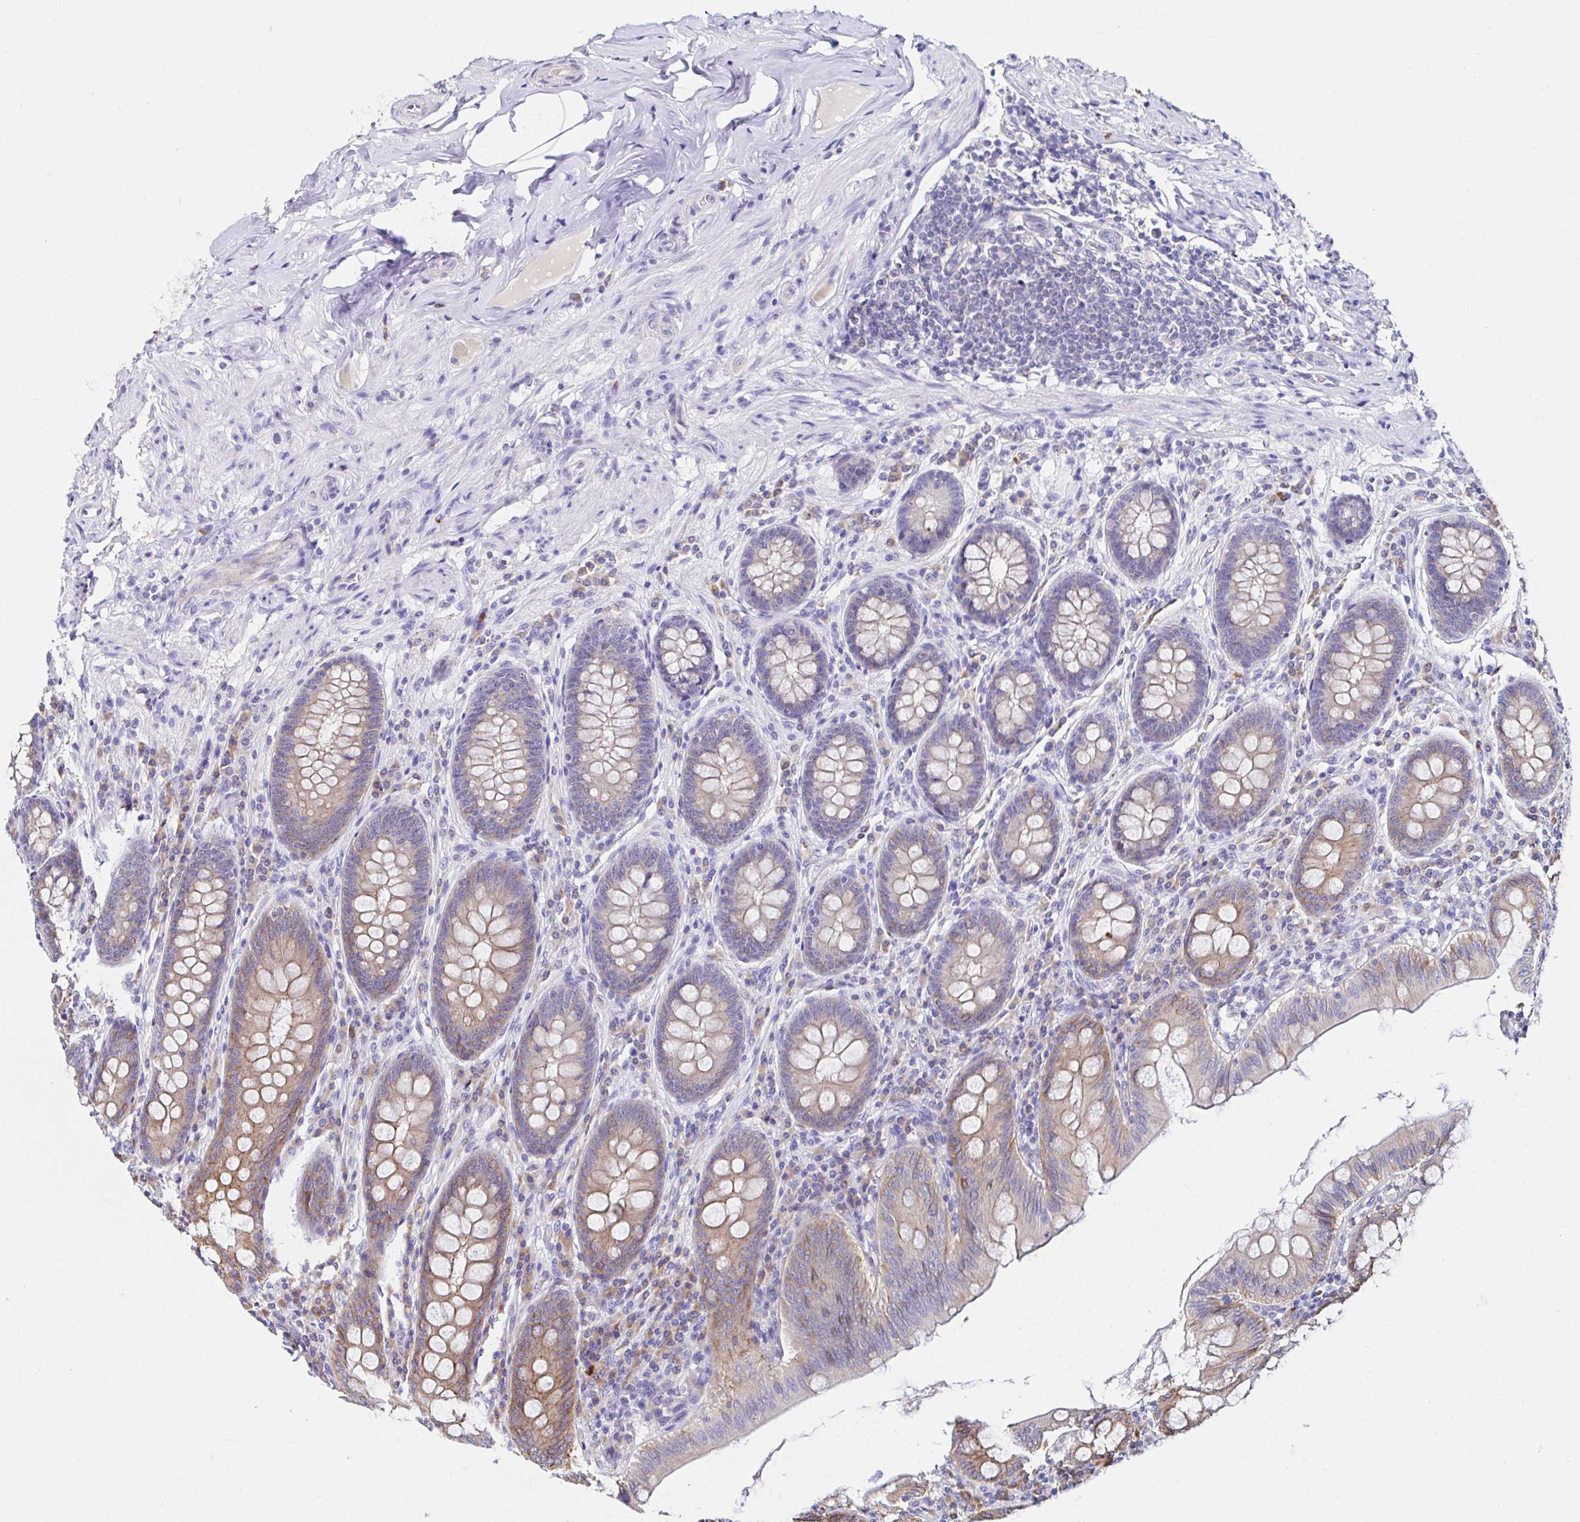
{"staining": {"intensity": "weak", "quantity": ">75%", "location": "cytoplasmic/membranous"}, "tissue": "appendix", "cell_type": "Glandular cells", "image_type": "normal", "snomed": [{"axis": "morphology", "description": "Normal tissue, NOS"}, {"axis": "topography", "description": "Appendix"}], "caption": "Immunohistochemistry (IHC) histopathology image of unremarkable human appendix stained for a protein (brown), which exhibits low levels of weak cytoplasmic/membranous positivity in about >75% of glandular cells.", "gene": "VSIG2", "patient": {"sex": "male", "age": 71}}